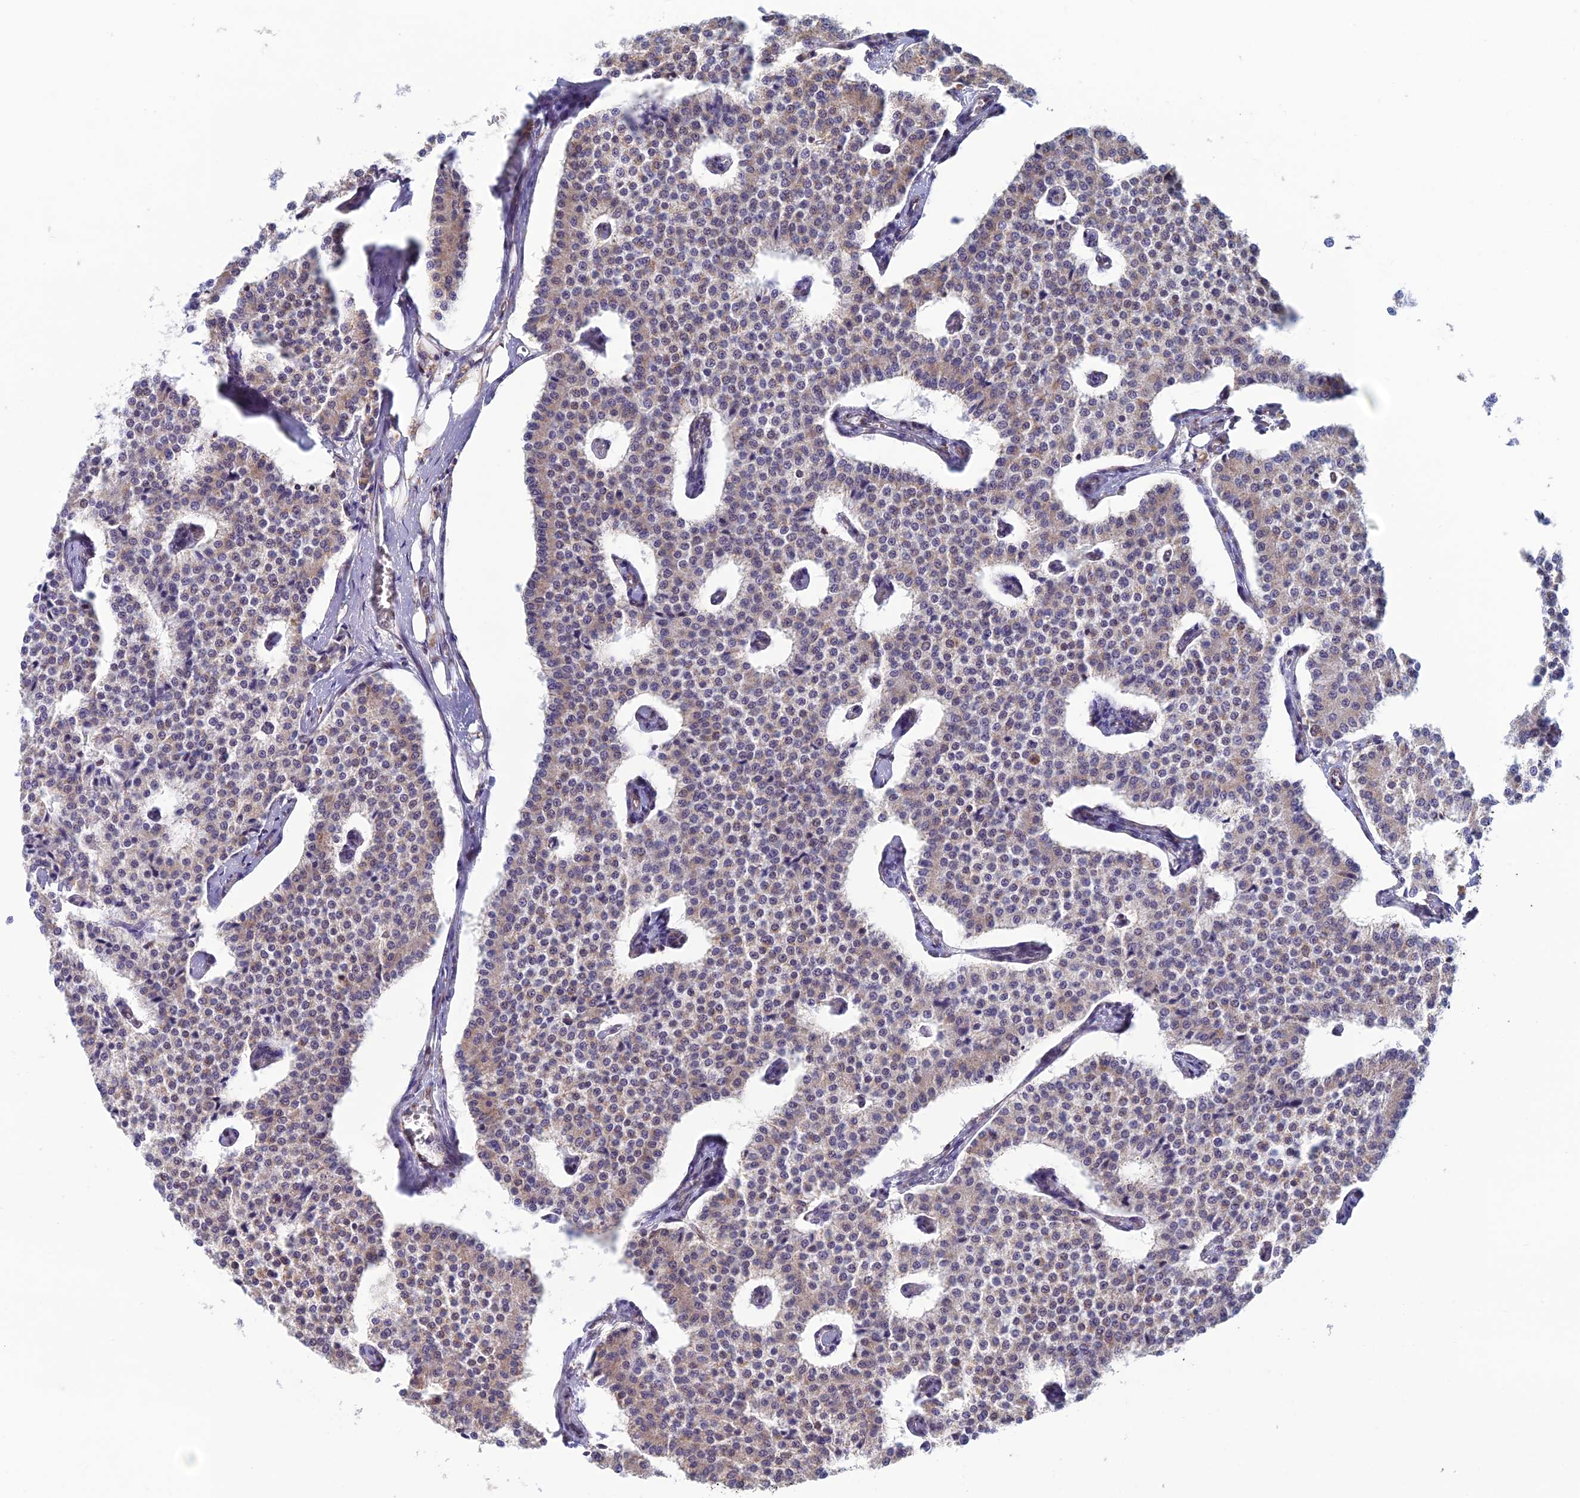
{"staining": {"intensity": "weak", "quantity": ">75%", "location": "cytoplasmic/membranous"}, "tissue": "carcinoid", "cell_type": "Tumor cells", "image_type": "cancer", "snomed": [{"axis": "morphology", "description": "Carcinoid, malignant, NOS"}, {"axis": "topography", "description": "Colon"}], "caption": "Immunohistochemical staining of malignant carcinoid demonstrates low levels of weak cytoplasmic/membranous expression in approximately >75% of tumor cells.", "gene": "ZNG1B", "patient": {"sex": "female", "age": 52}}